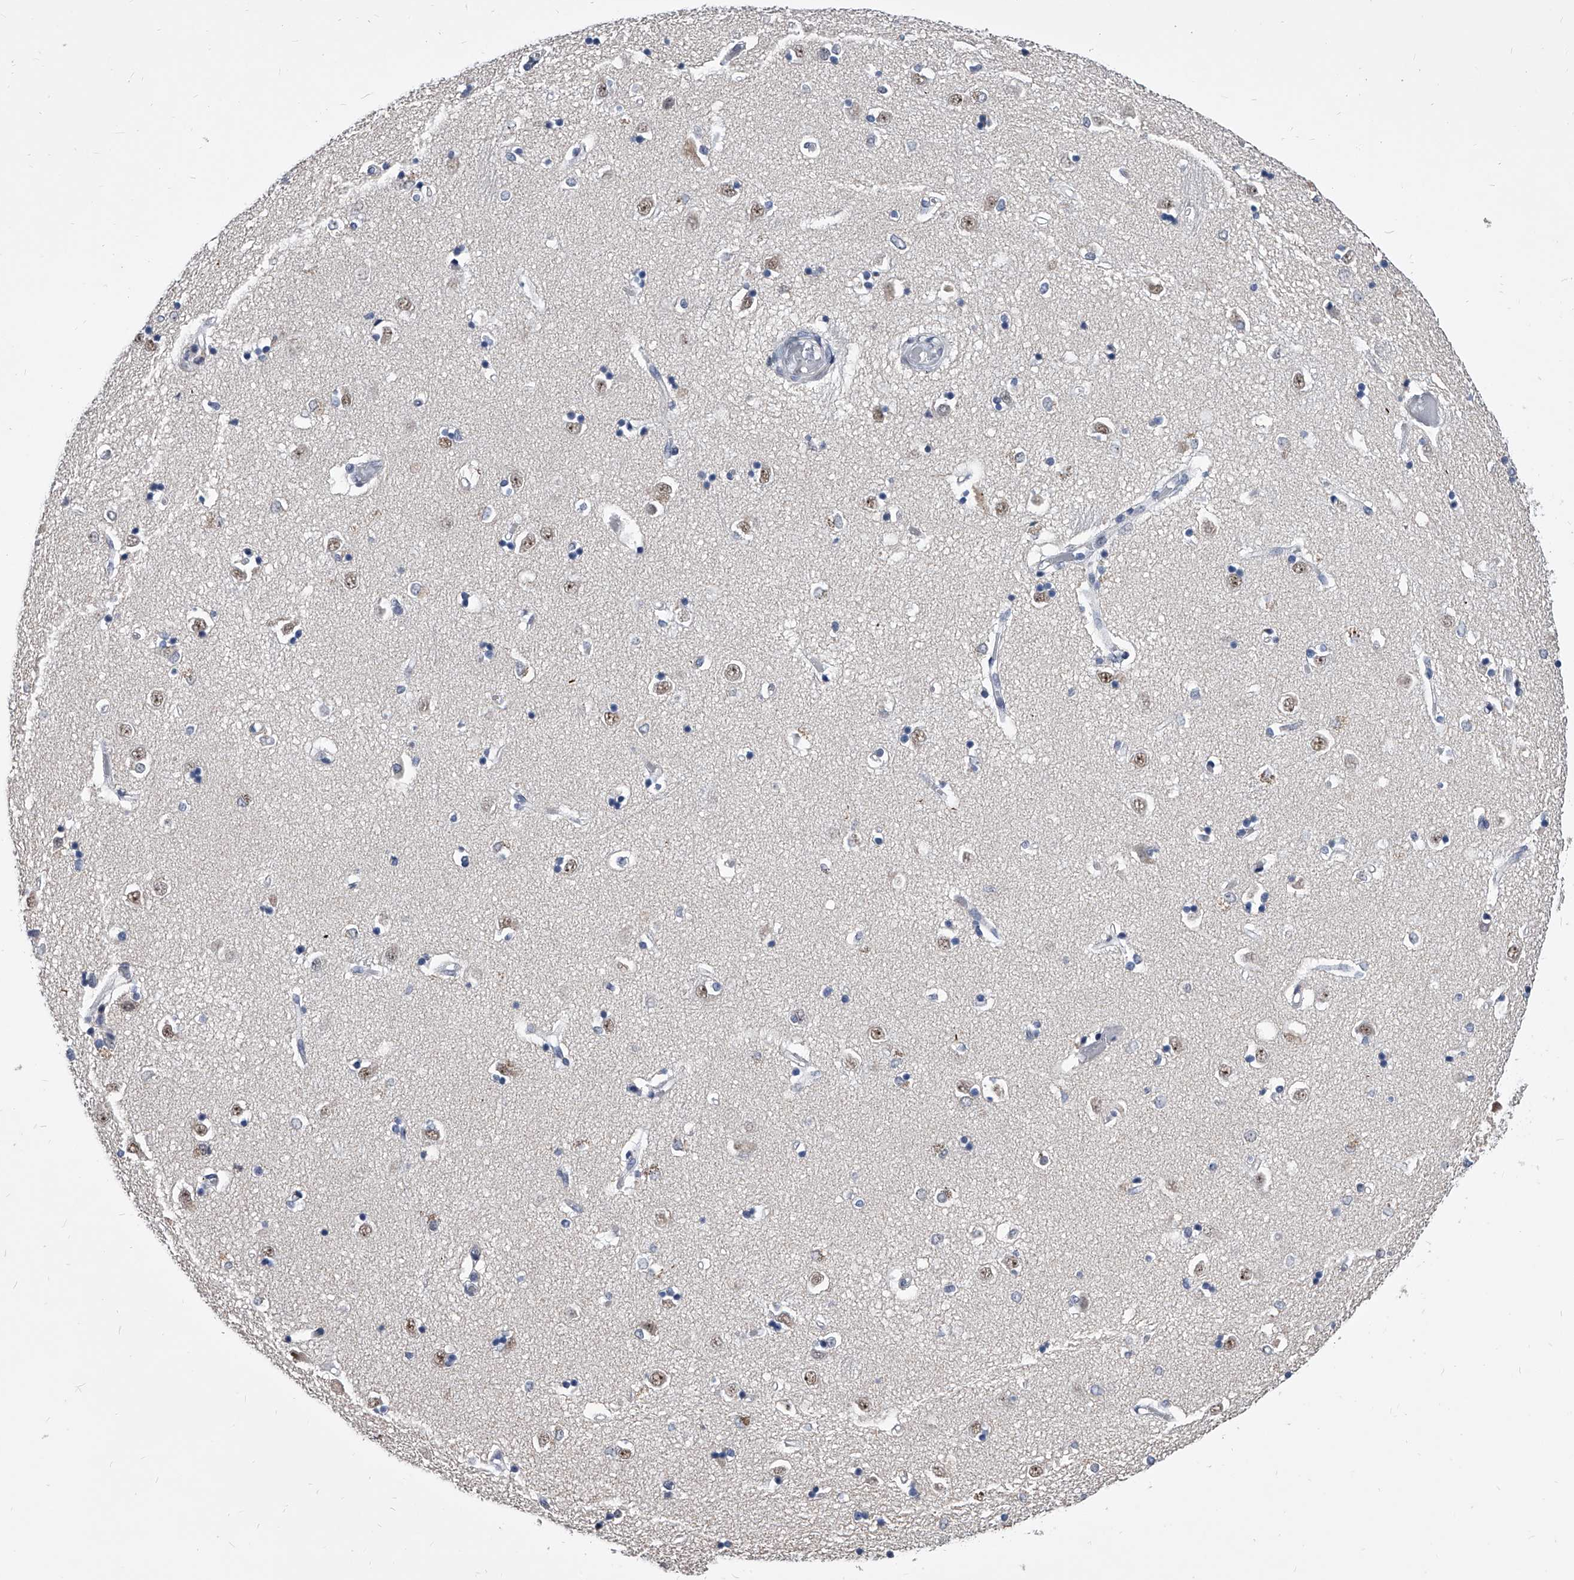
{"staining": {"intensity": "negative", "quantity": "none", "location": "none"}, "tissue": "caudate", "cell_type": "Glial cells", "image_type": "normal", "snomed": [{"axis": "morphology", "description": "Normal tissue, NOS"}, {"axis": "topography", "description": "Lateral ventricle wall"}], "caption": "The image displays no significant positivity in glial cells of caudate.", "gene": "CMTR1", "patient": {"sex": "male", "age": 45}}